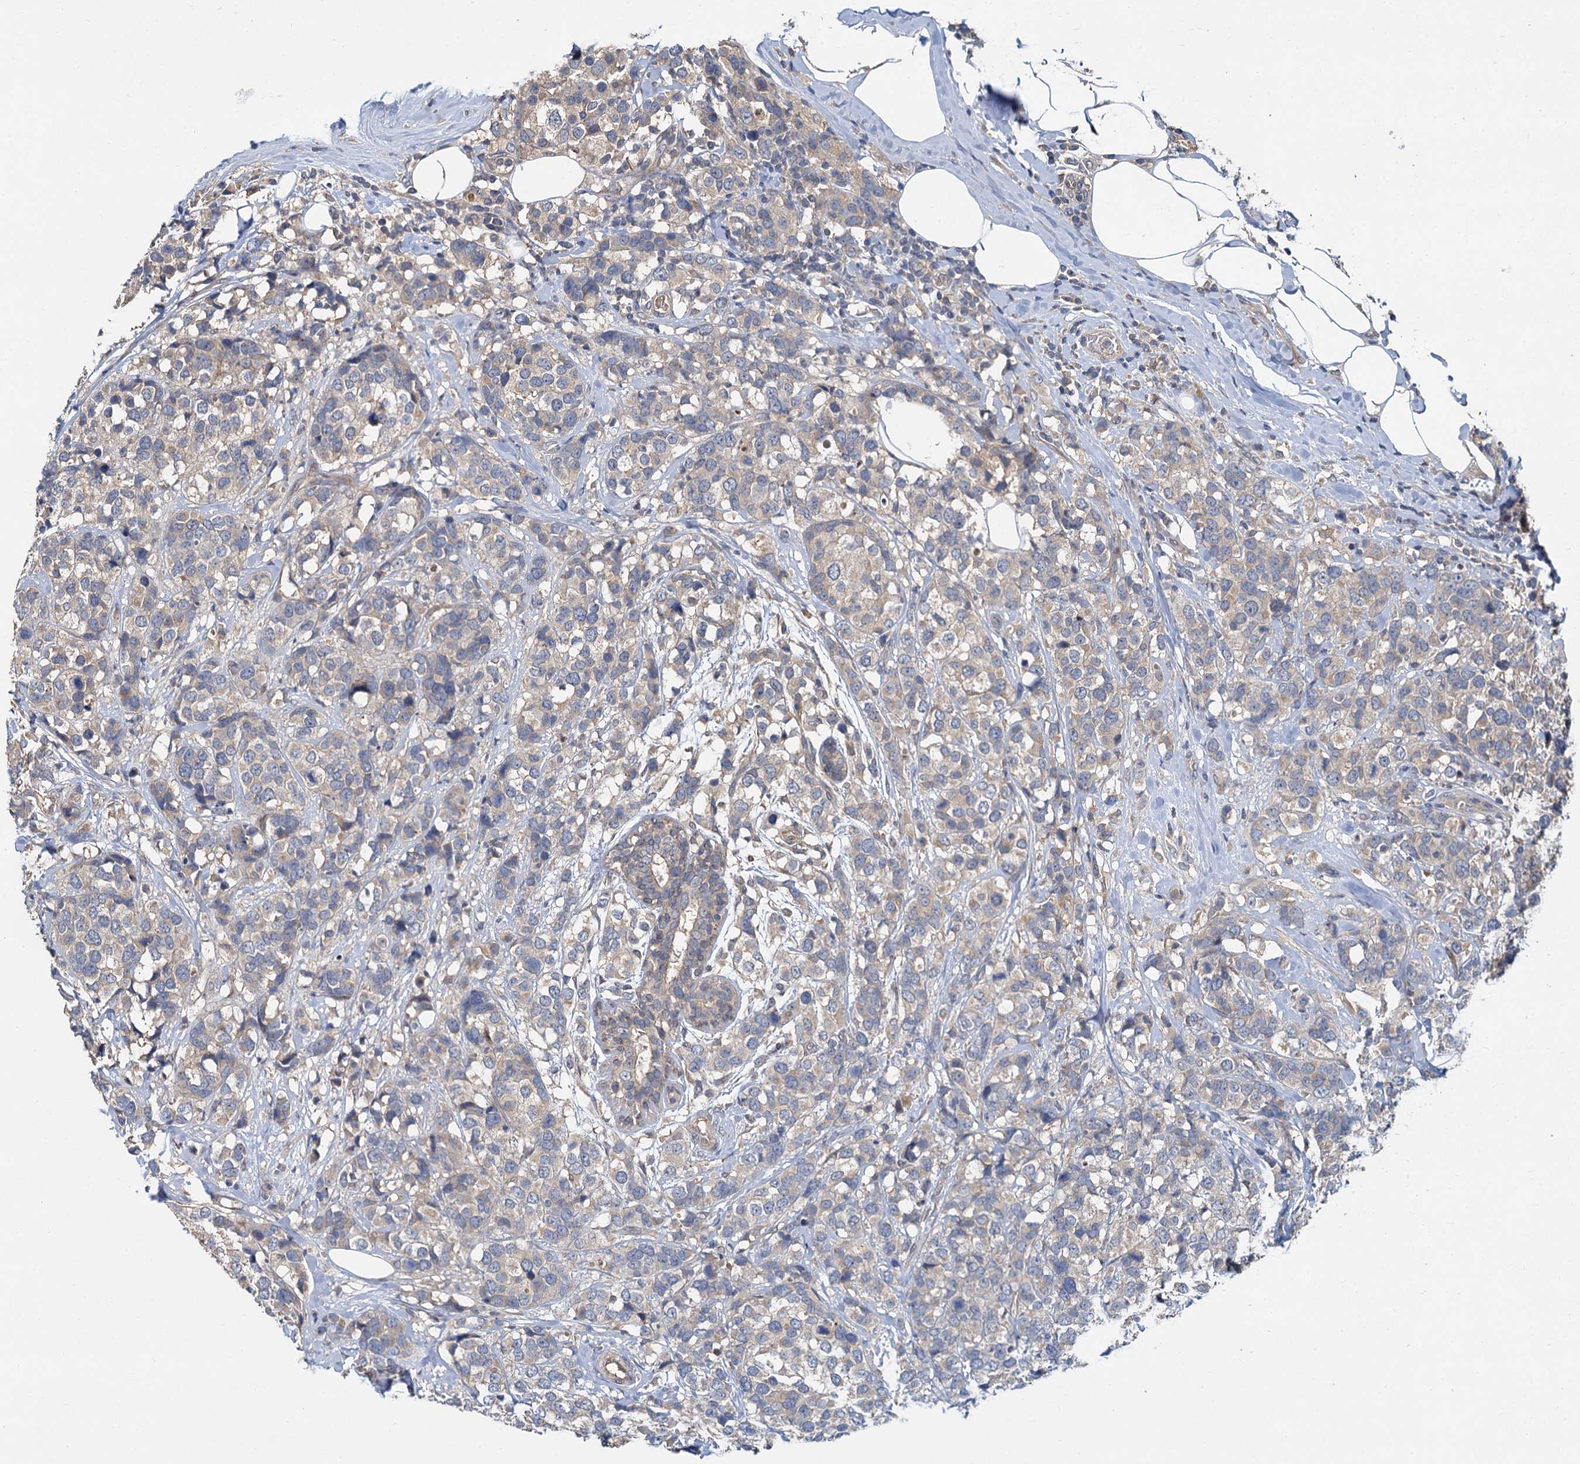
{"staining": {"intensity": "weak", "quantity": "25%-75%", "location": "cytoplasmic/membranous"}, "tissue": "breast cancer", "cell_type": "Tumor cells", "image_type": "cancer", "snomed": [{"axis": "morphology", "description": "Lobular carcinoma"}, {"axis": "topography", "description": "Breast"}], "caption": "Lobular carcinoma (breast) was stained to show a protein in brown. There is low levels of weak cytoplasmic/membranous positivity in about 25%-75% of tumor cells.", "gene": "ZNF324", "patient": {"sex": "female", "age": 59}}